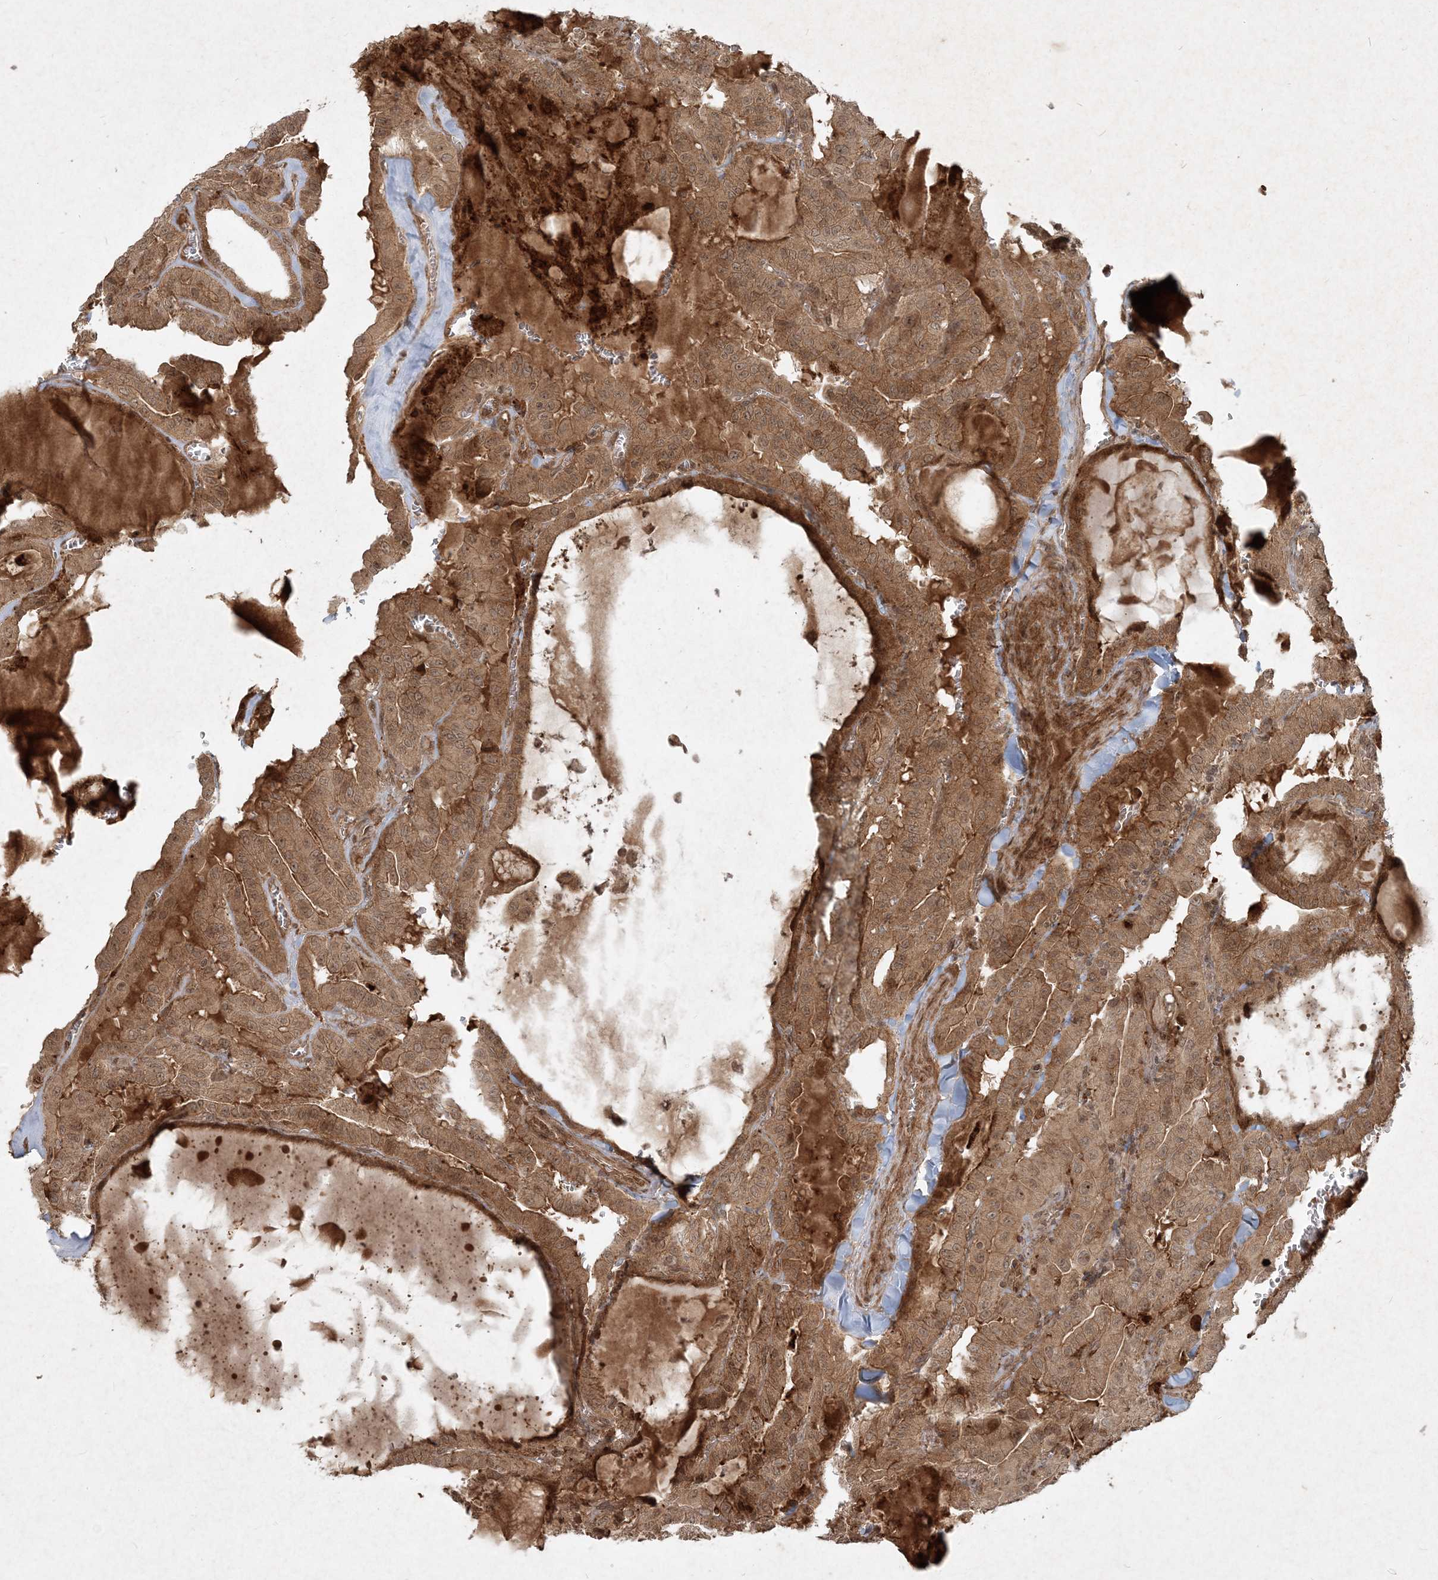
{"staining": {"intensity": "moderate", "quantity": ">75%", "location": "cytoplasmic/membranous"}, "tissue": "thyroid cancer", "cell_type": "Tumor cells", "image_type": "cancer", "snomed": [{"axis": "morphology", "description": "Papillary adenocarcinoma, NOS"}, {"axis": "topography", "description": "Thyroid gland"}], "caption": "Tumor cells exhibit medium levels of moderate cytoplasmic/membranous expression in about >75% of cells in human thyroid cancer.", "gene": "NARS1", "patient": {"sex": "male", "age": 52}}